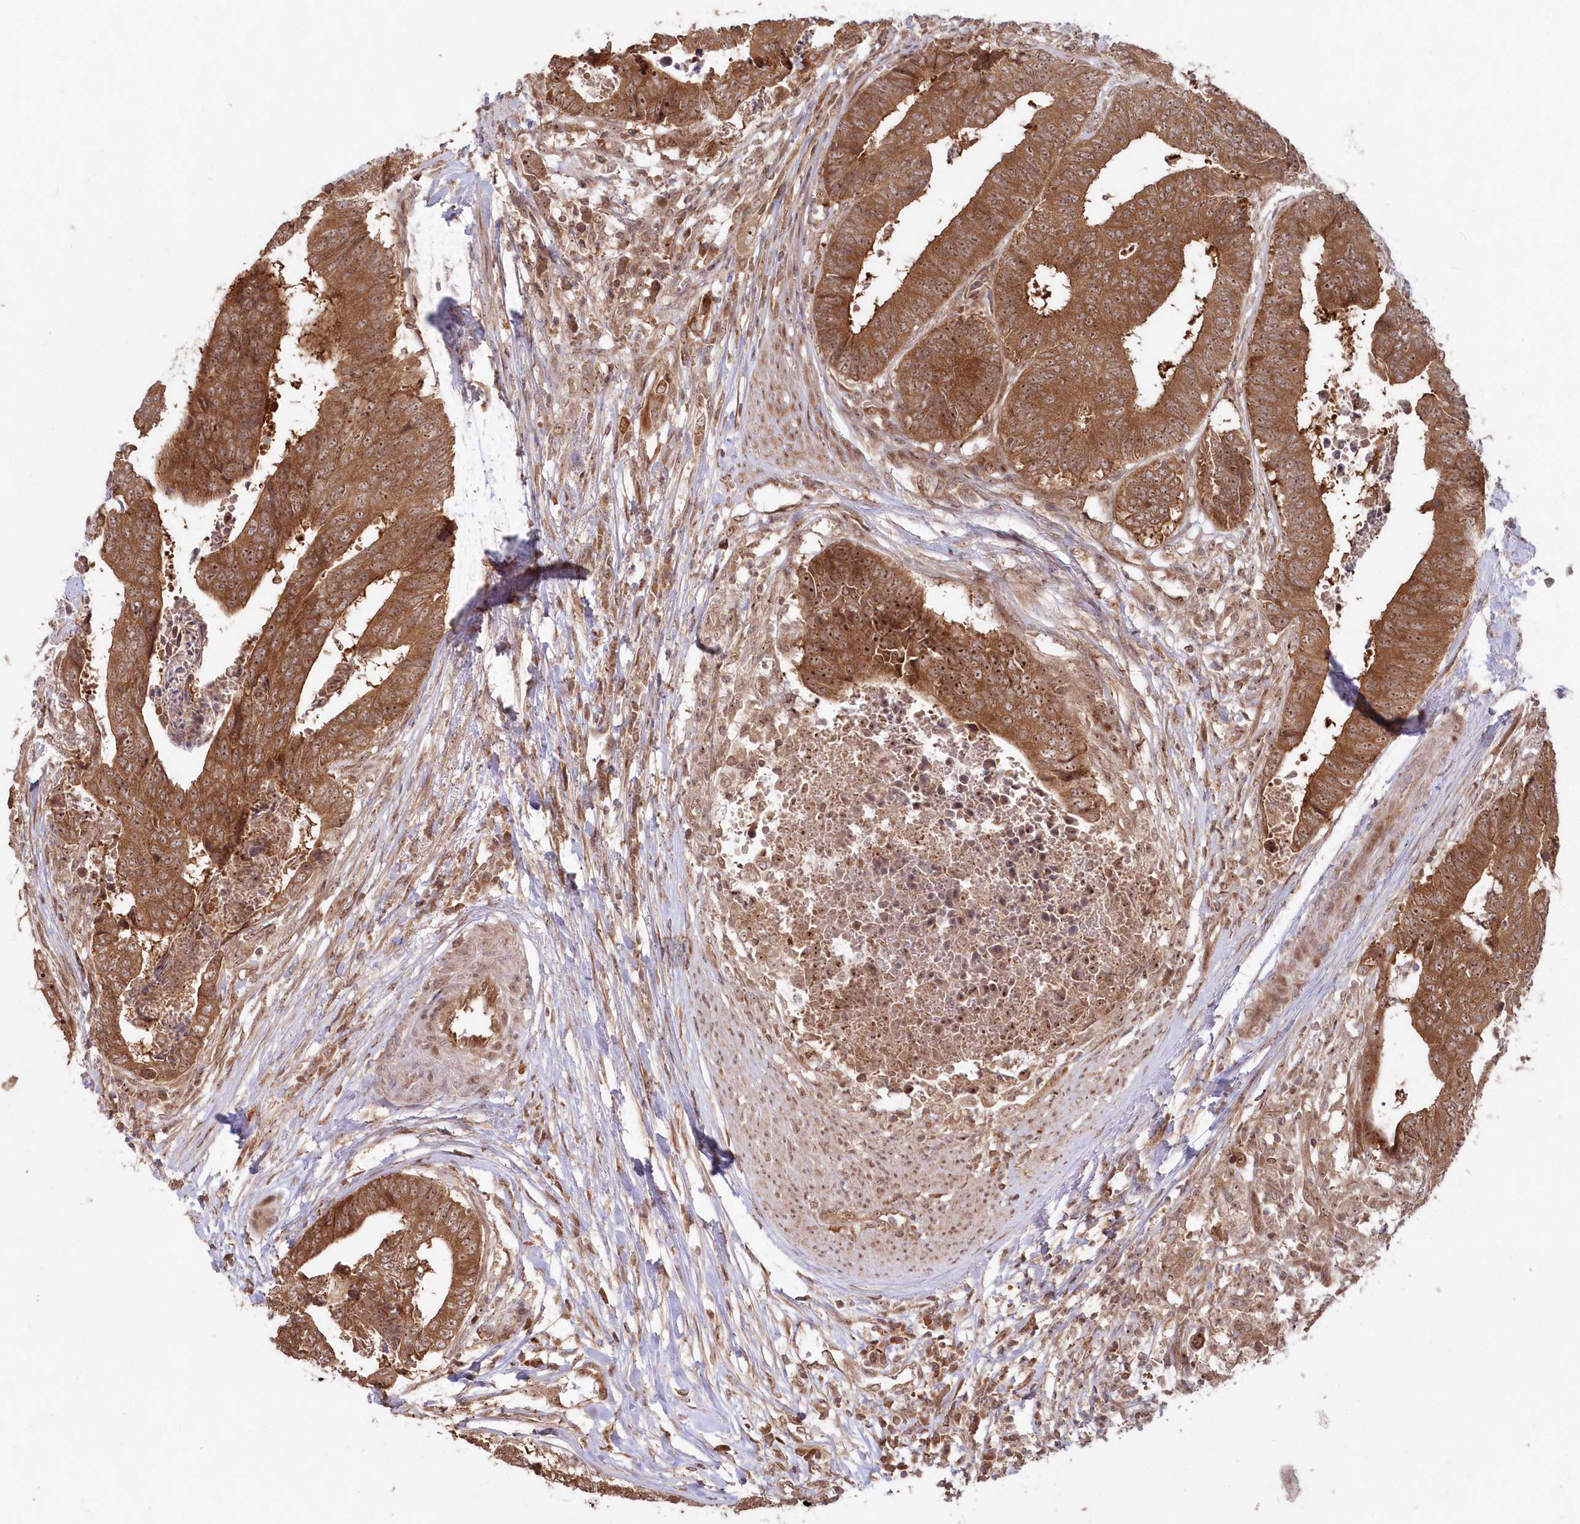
{"staining": {"intensity": "moderate", "quantity": ">75%", "location": "cytoplasmic/membranous,nuclear"}, "tissue": "colorectal cancer", "cell_type": "Tumor cells", "image_type": "cancer", "snomed": [{"axis": "morphology", "description": "Adenocarcinoma, NOS"}, {"axis": "topography", "description": "Rectum"}], "caption": "Brown immunohistochemical staining in human colorectal cancer (adenocarcinoma) shows moderate cytoplasmic/membranous and nuclear positivity in about >75% of tumor cells.", "gene": "SERINC1", "patient": {"sex": "male", "age": 84}}